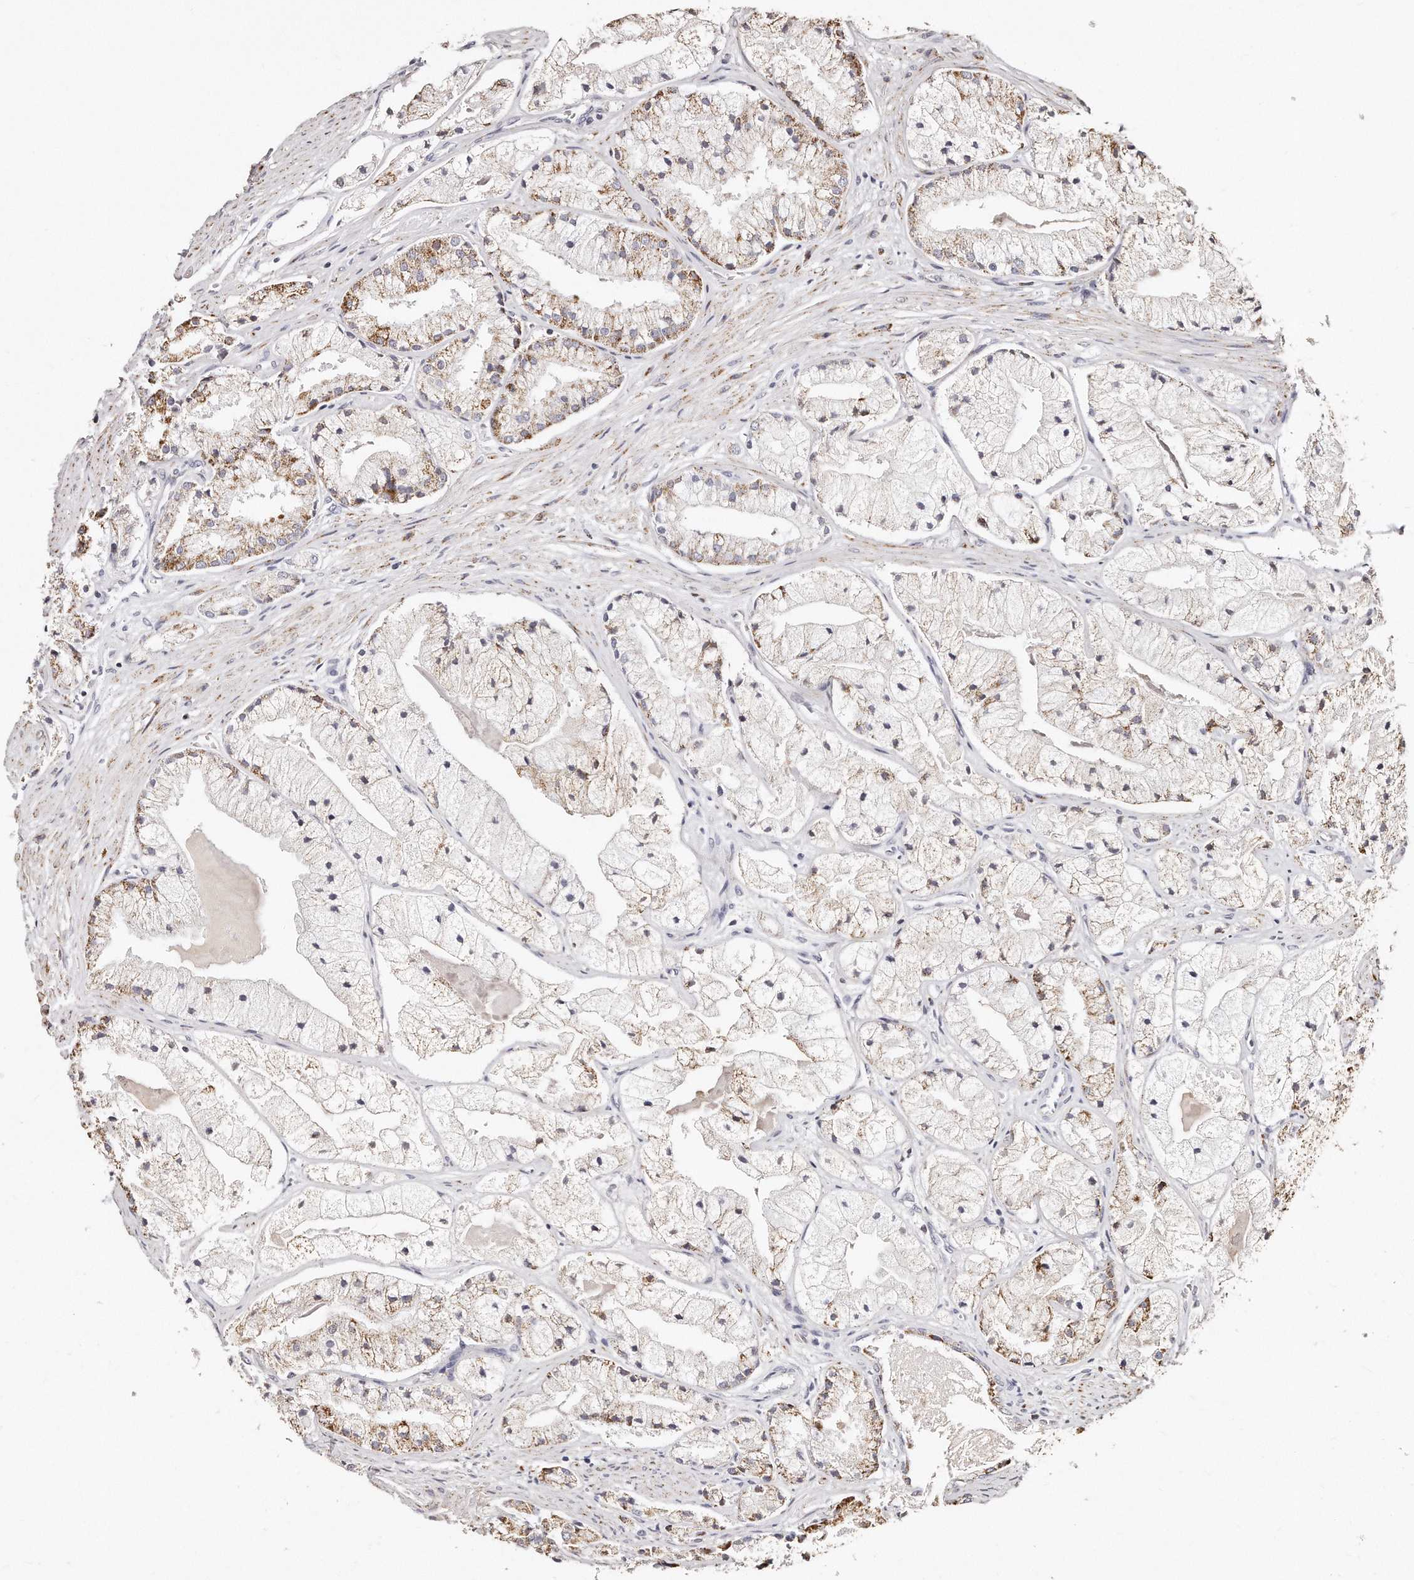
{"staining": {"intensity": "moderate", "quantity": "25%-75%", "location": "cytoplasmic/membranous"}, "tissue": "prostate cancer", "cell_type": "Tumor cells", "image_type": "cancer", "snomed": [{"axis": "morphology", "description": "Adenocarcinoma, High grade"}, {"axis": "topography", "description": "Prostate"}], "caption": "About 25%-75% of tumor cells in human prostate cancer exhibit moderate cytoplasmic/membranous protein staining as visualized by brown immunohistochemical staining.", "gene": "RTKN", "patient": {"sex": "male", "age": 50}}